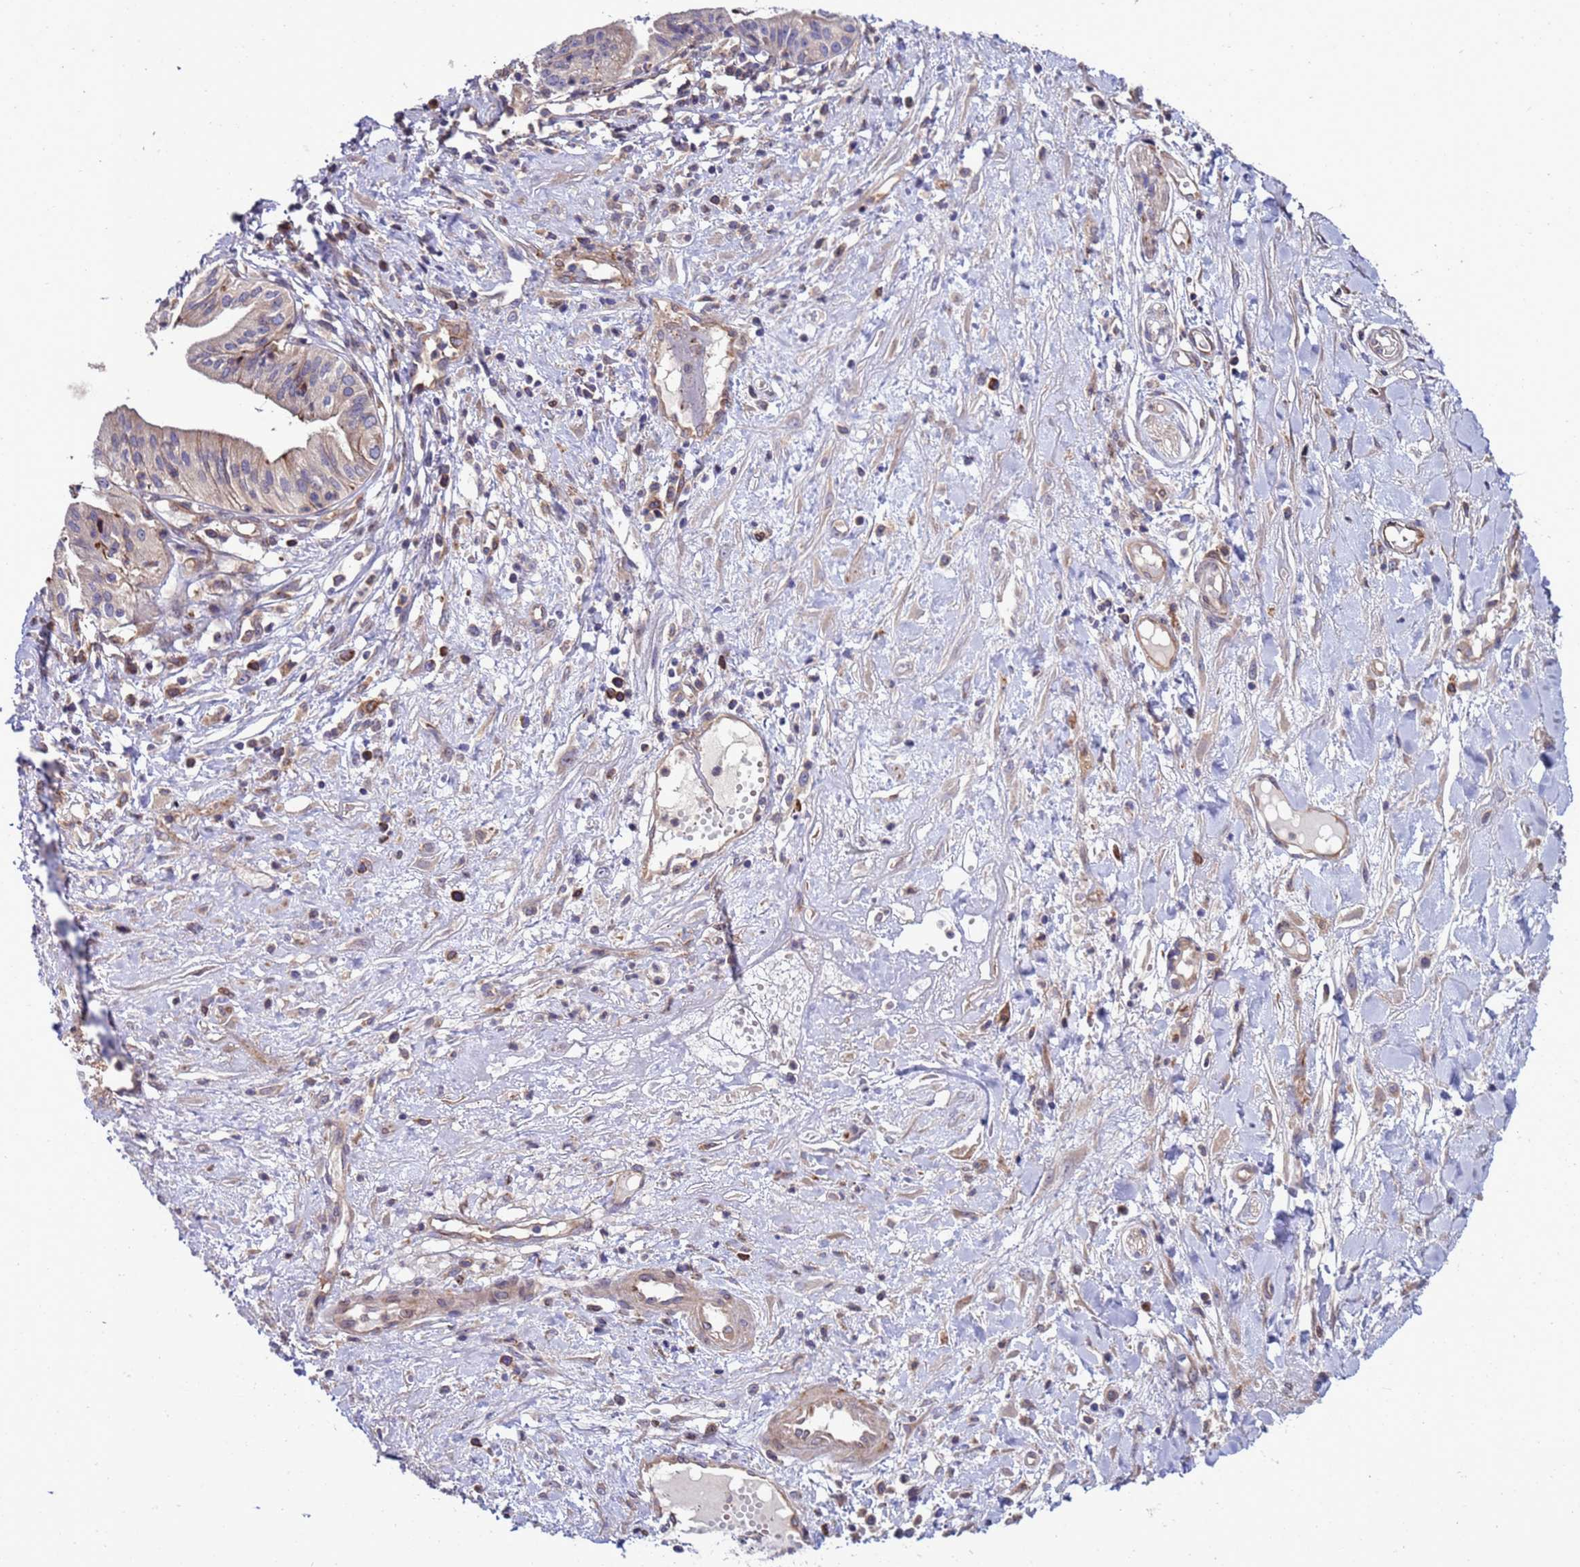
{"staining": {"intensity": "weak", "quantity": "<25%", "location": "cytoplasmic/membranous"}, "tissue": "pancreatic cancer", "cell_type": "Tumor cells", "image_type": "cancer", "snomed": [{"axis": "morphology", "description": "Adenocarcinoma, NOS"}, {"axis": "topography", "description": "Pancreas"}], "caption": "Image shows no protein staining in tumor cells of pancreatic cancer tissue.", "gene": "RAPGEF4", "patient": {"sex": "female", "age": 50}}